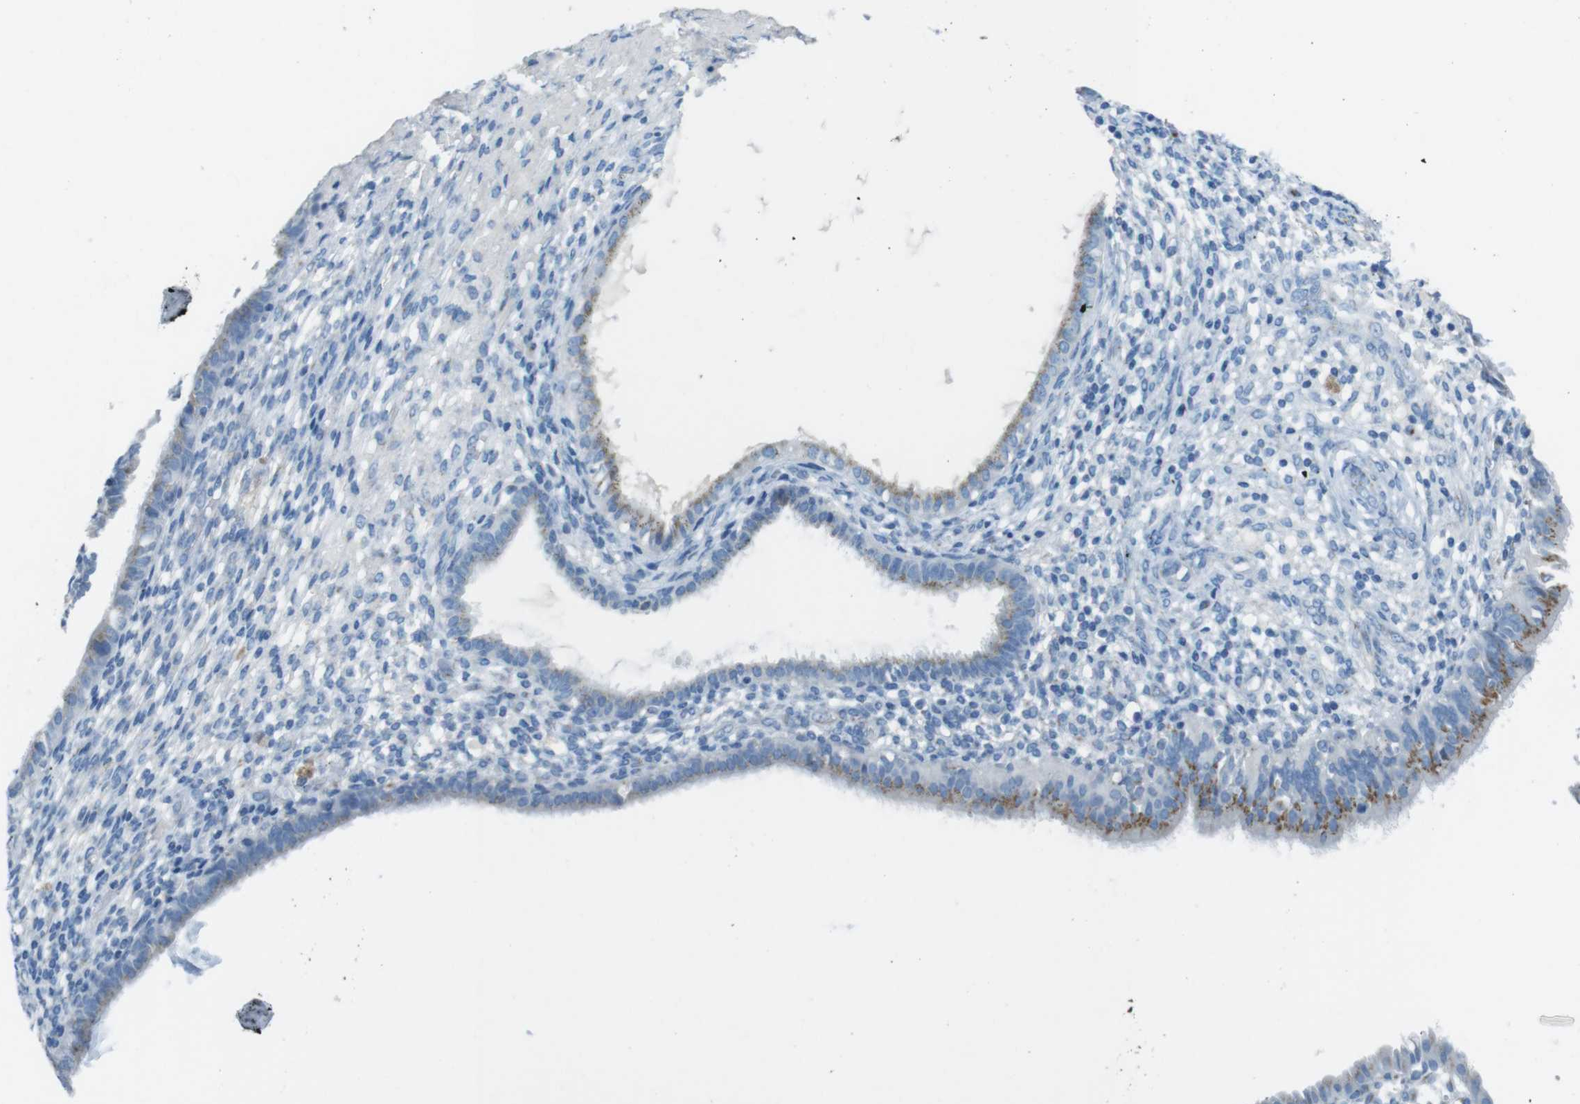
{"staining": {"intensity": "negative", "quantity": "none", "location": "none"}, "tissue": "endometrium", "cell_type": "Cells in endometrial stroma", "image_type": "normal", "snomed": [{"axis": "morphology", "description": "Normal tissue, NOS"}, {"axis": "topography", "description": "Endometrium"}], "caption": "This photomicrograph is of unremarkable endometrium stained with immunohistochemistry to label a protein in brown with the nuclei are counter-stained blue. There is no staining in cells in endometrial stroma. Nuclei are stained in blue.", "gene": "TXNDC15", "patient": {"sex": "female", "age": 61}}